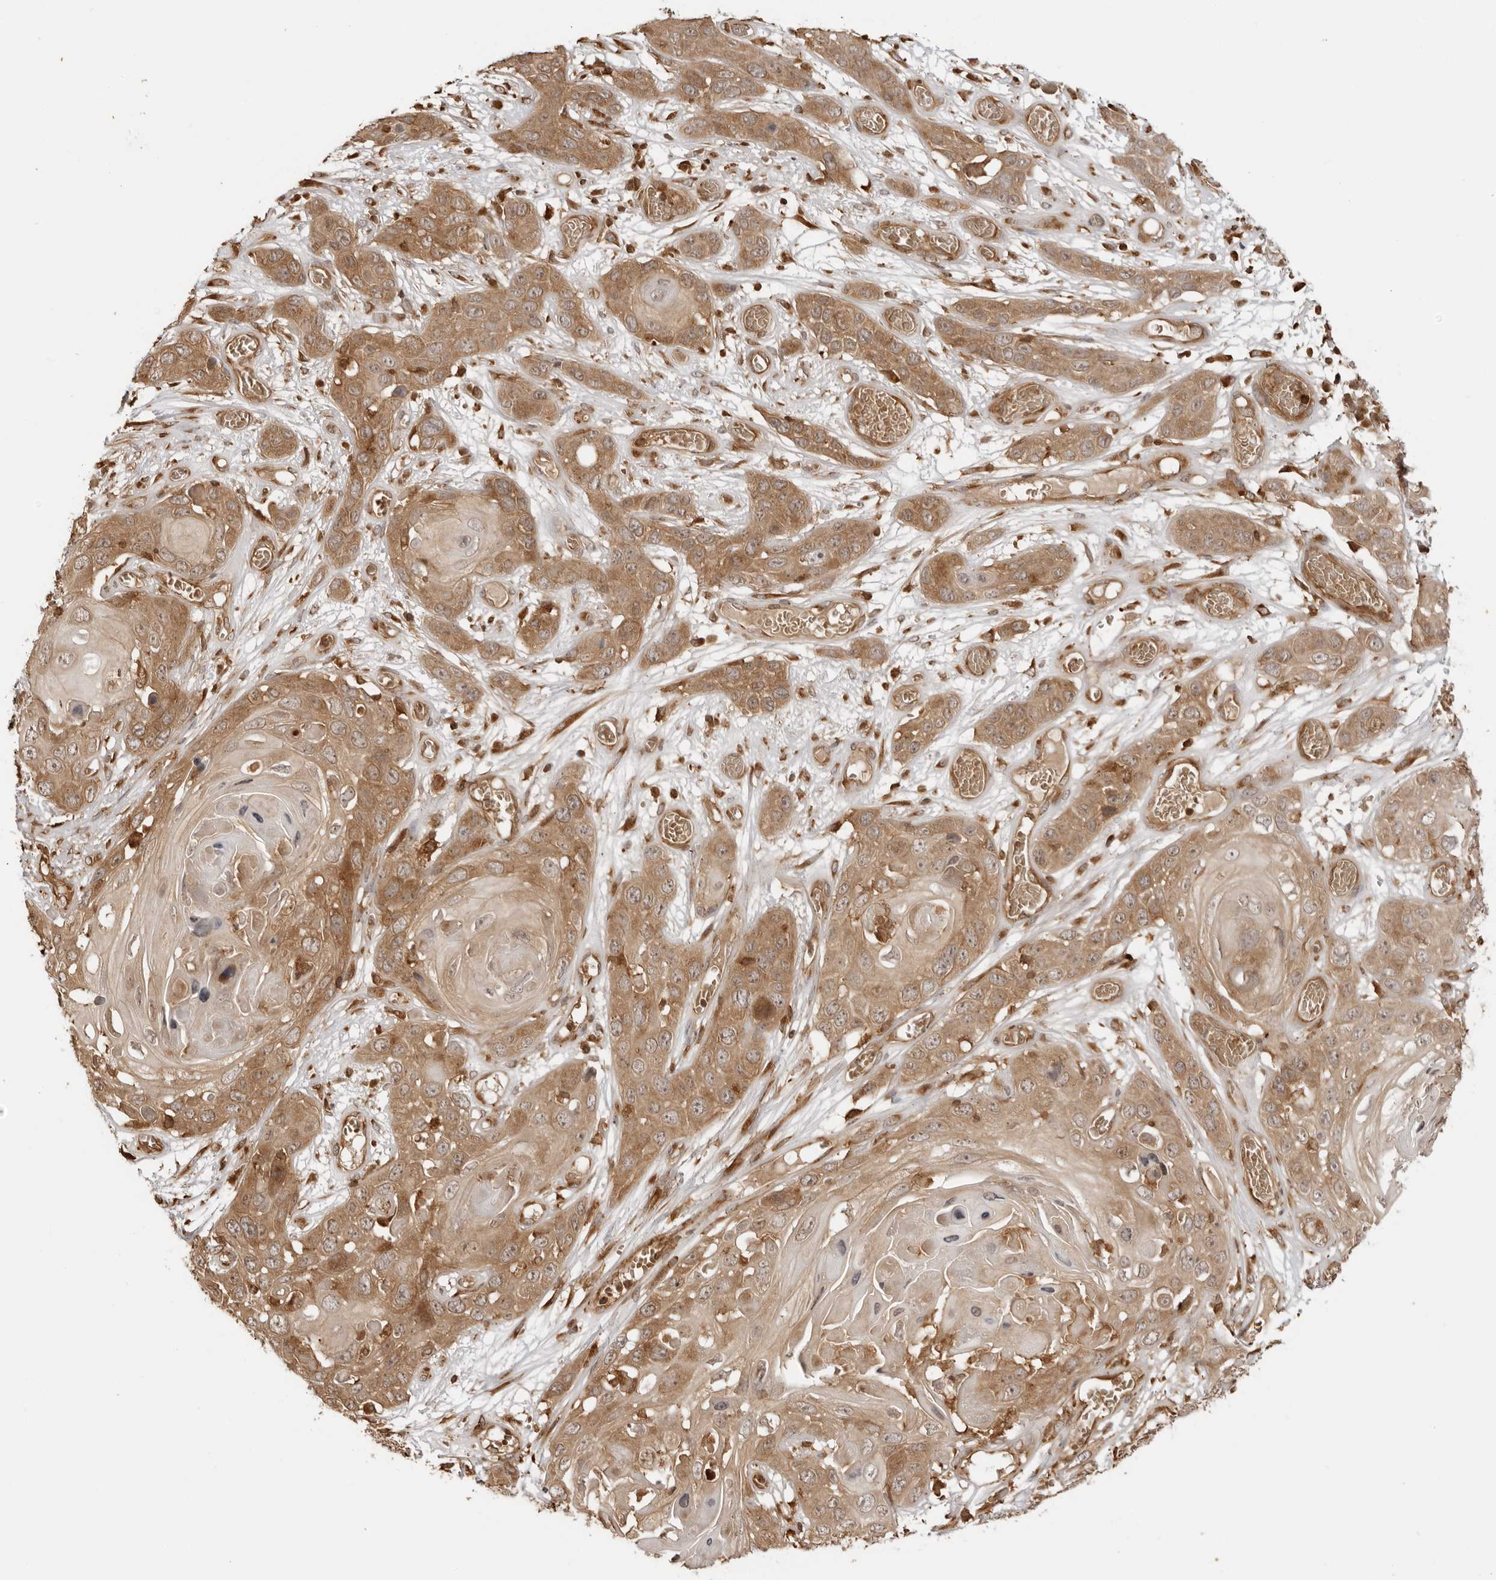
{"staining": {"intensity": "moderate", "quantity": ">75%", "location": "cytoplasmic/membranous,nuclear"}, "tissue": "skin cancer", "cell_type": "Tumor cells", "image_type": "cancer", "snomed": [{"axis": "morphology", "description": "Squamous cell carcinoma, NOS"}, {"axis": "topography", "description": "Skin"}], "caption": "Squamous cell carcinoma (skin) stained with a protein marker displays moderate staining in tumor cells.", "gene": "IKBKE", "patient": {"sex": "male", "age": 55}}